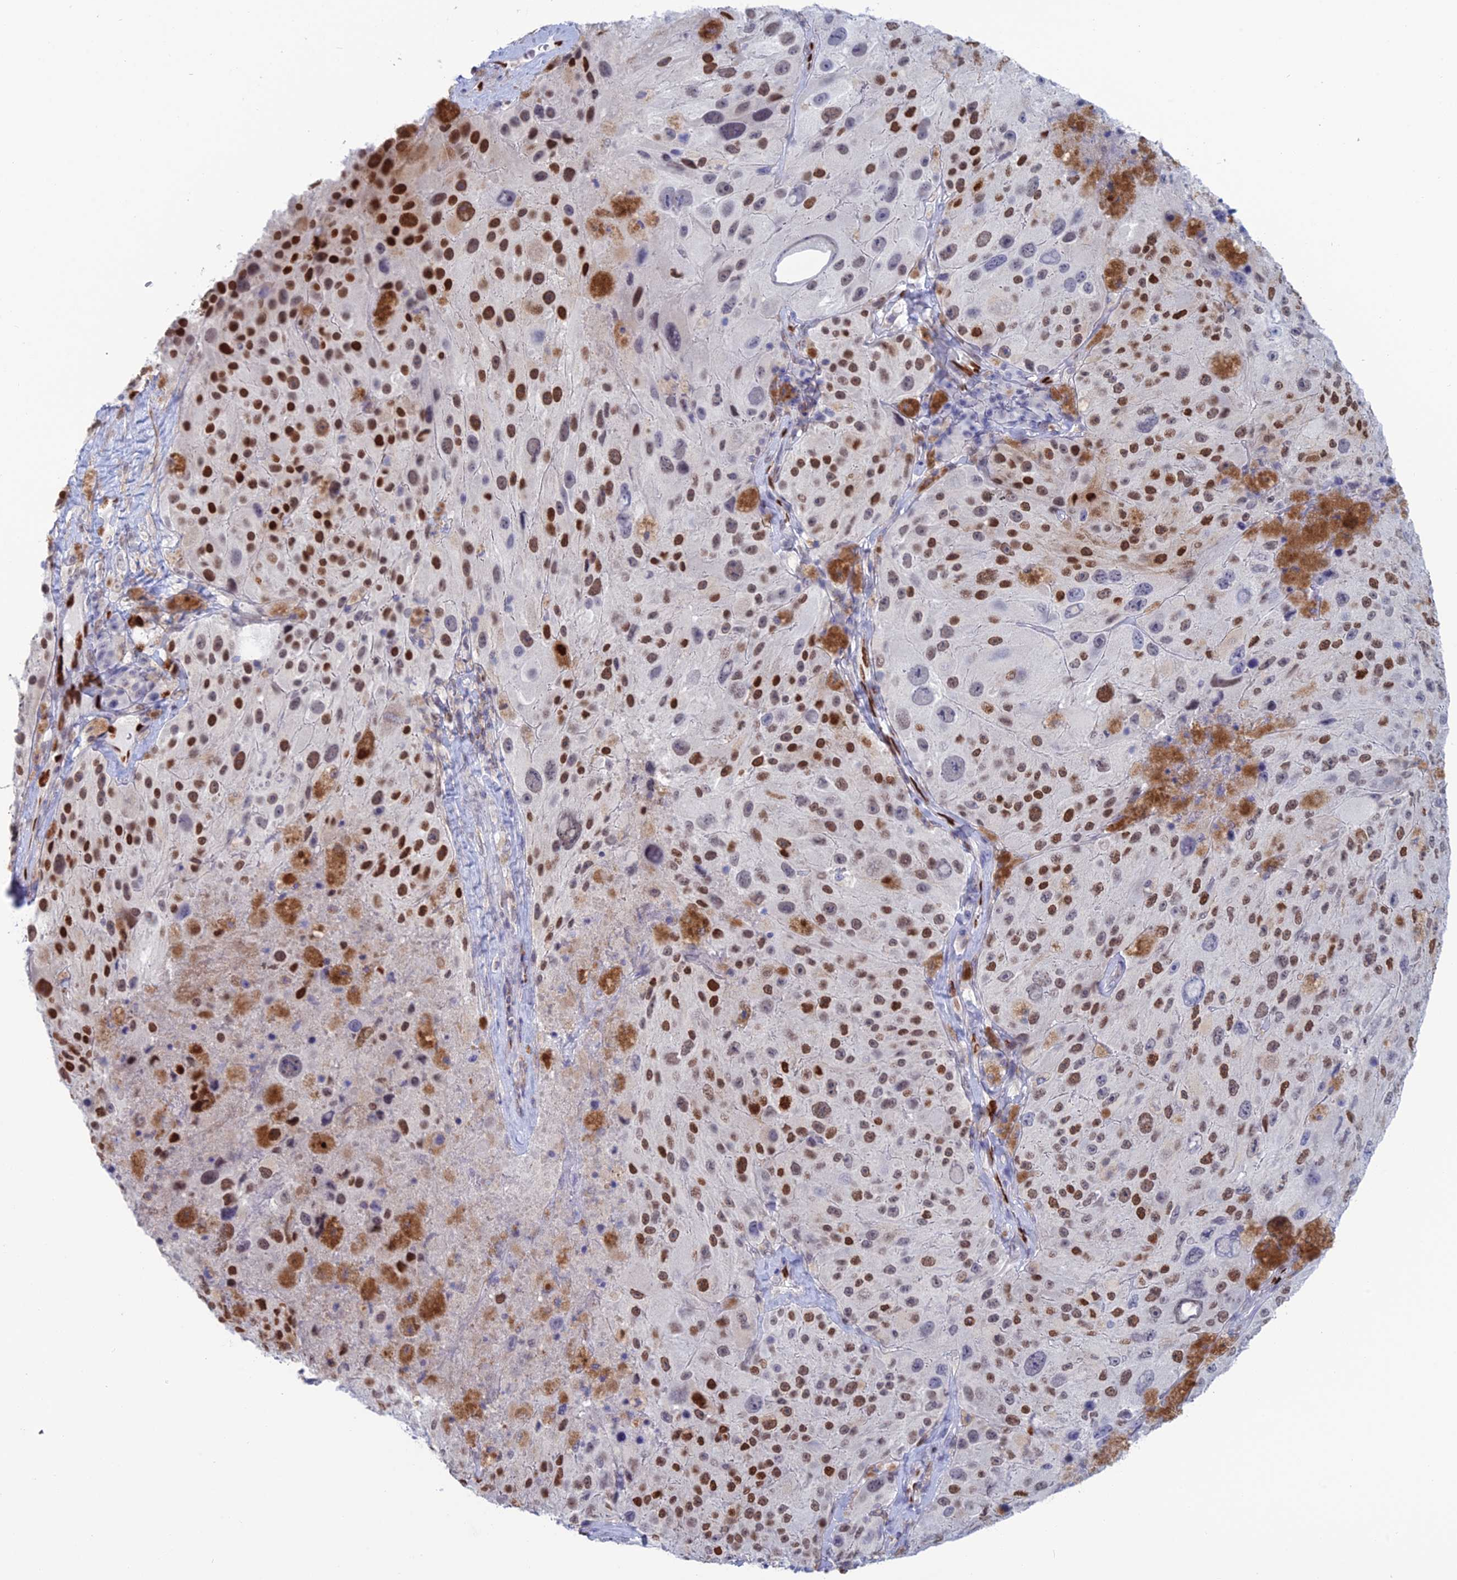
{"staining": {"intensity": "strong", "quantity": "25%-75%", "location": "nuclear"}, "tissue": "melanoma", "cell_type": "Tumor cells", "image_type": "cancer", "snomed": [{"axis": "morphology", "description": "Malignant melanoma, Metastatic site"}, {"axis": "topography", "description": "Lymph node"}], "caption": "Immunohistochemical staining of malignant melanoma (metastatic site) shows strong nuclear protein positivity in about 25%-75% of tumor cells.", "gene": "NOL4L", "patient": {"sex": "male", "age": 62}}